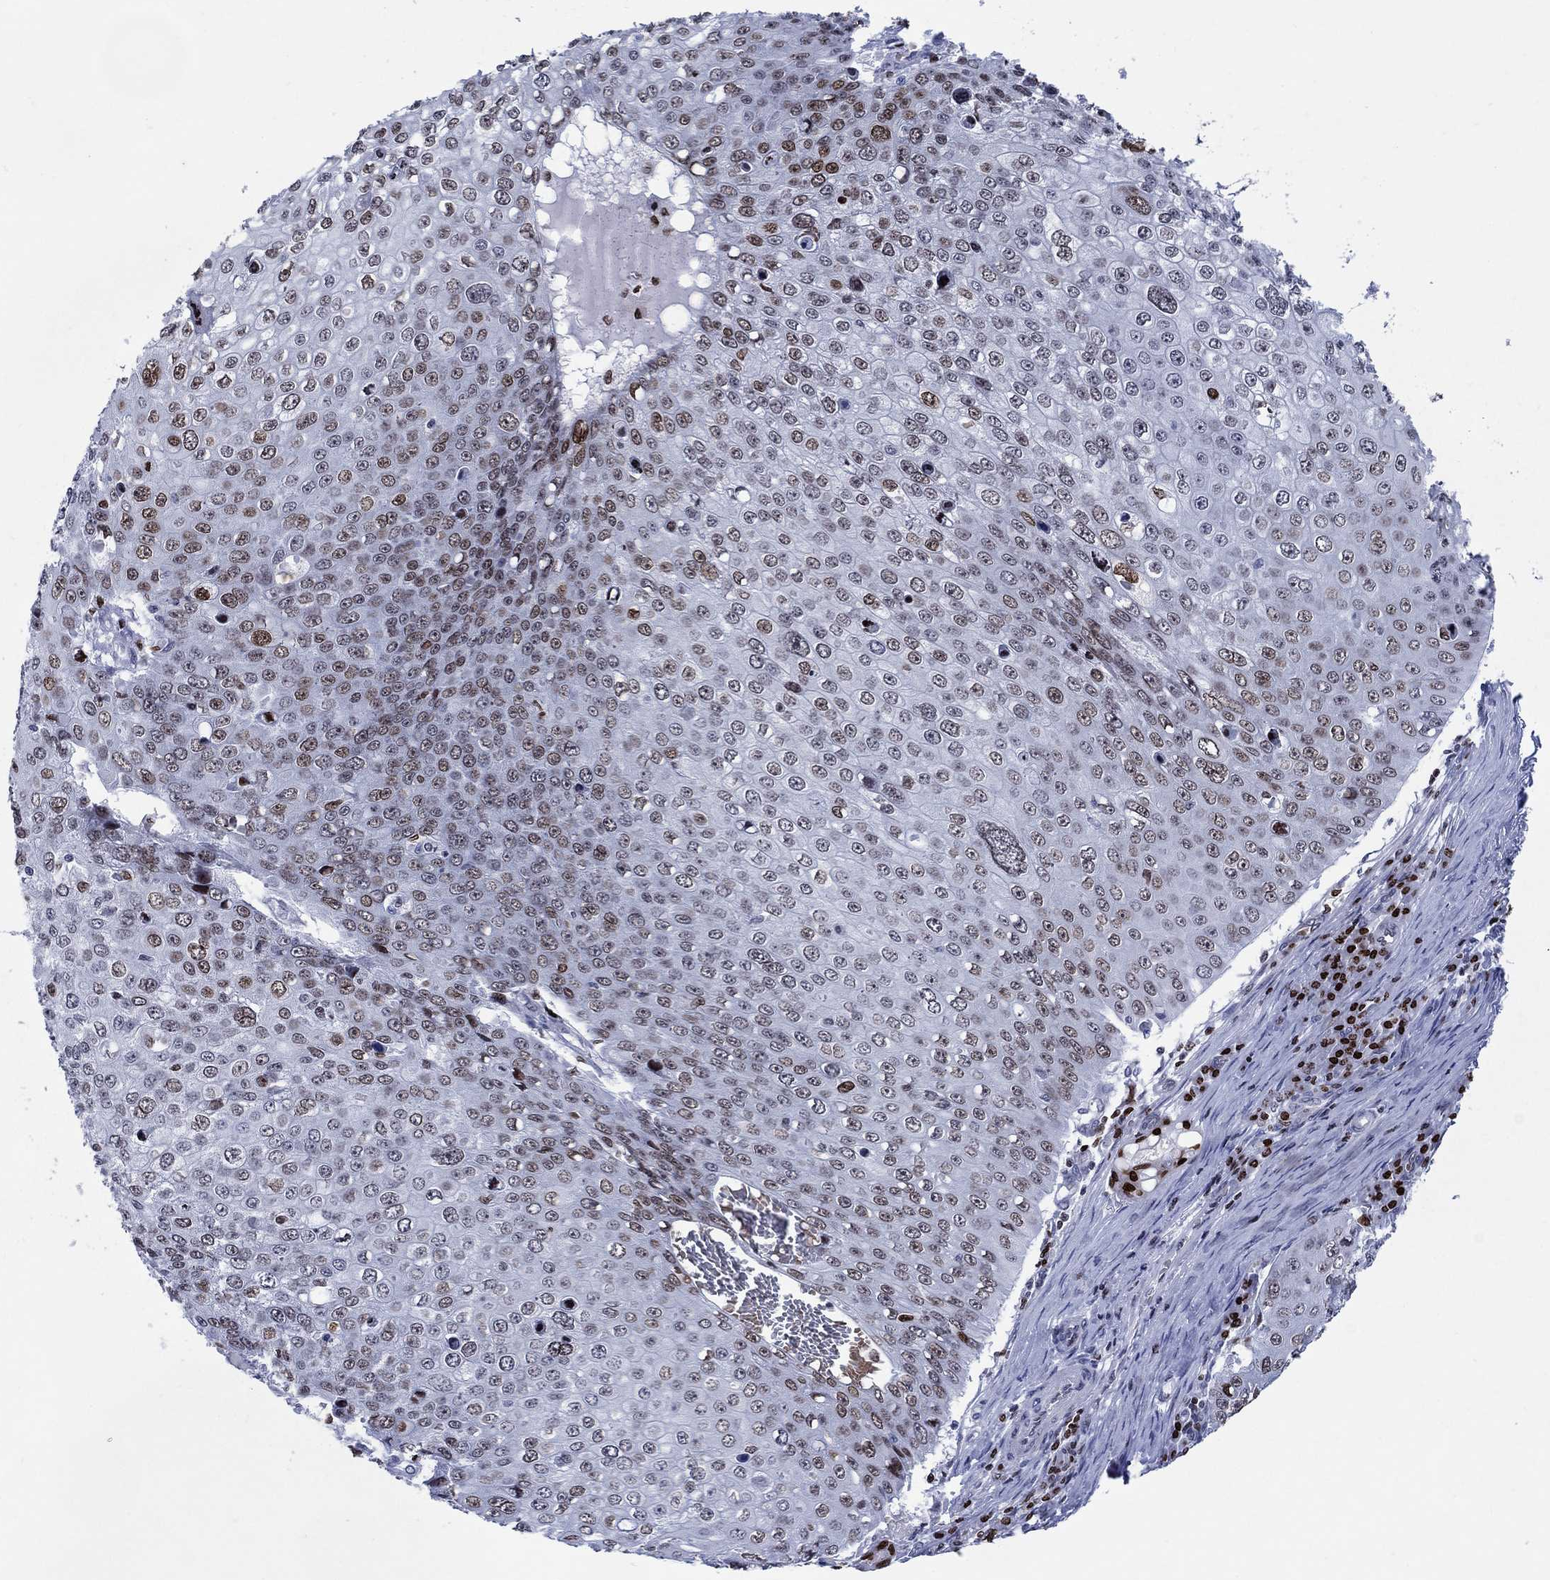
{"staining": {"intensity": "moderate", "quantity": "25%-75%", "location": "nuclear"}, "tissue": "skin cancer", "cell_type": "Tumor cells", "image_type": "cancer", "snomed": [{"axis": "morphology", "description": "Squamous cell carcinoma, NOS"}, {"axis": "topography", "description": "Skin"}], "caption": "Immunohistochemical staining of human skin squamous cell carcinoma shows moderate nuclear protein positivity in about 25%-75% of tumor cells.", "gene": "HMGA1", "patient": {"sex": "male", "age": 71}}